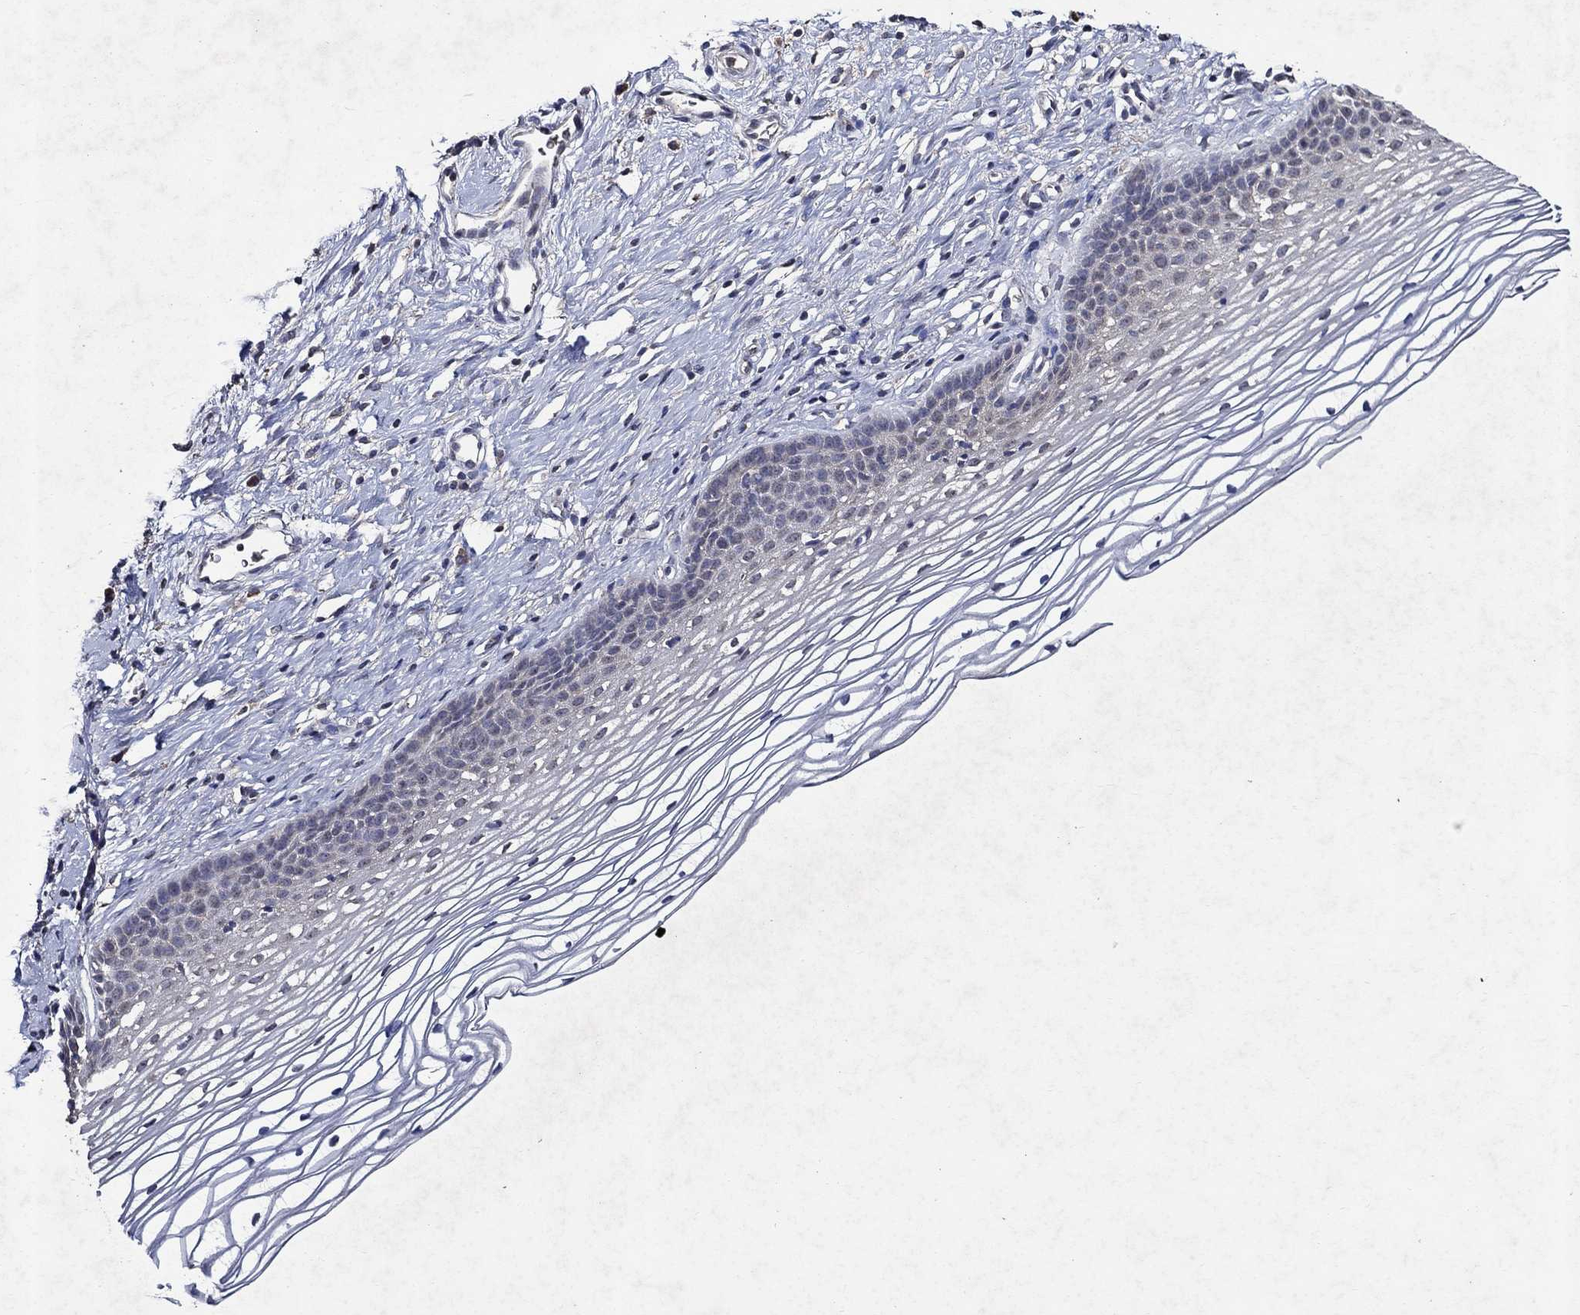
{"staining": {"intensity": "negative", "quantity": "none", "location": "none"}, "tissue": "cervix", "cell_type": "Glandular cells", "image_type": "normal", "snomed": [{"axis": "morphology", "description": "Normal tissue, NOS"}, {"axis": "topography", "description": "Cervix"}], "caption": "DAB (3,3'-diaminobenzidine) immunohistochemical staining of benign cervix displays no significant expression in glandular cells. (DAB (3,3'-diaminobenzidine) immunohistochemistry (IHC), high magnification).", "gene": "HAP1", "patient": {"sex": "female", "age": 39}}